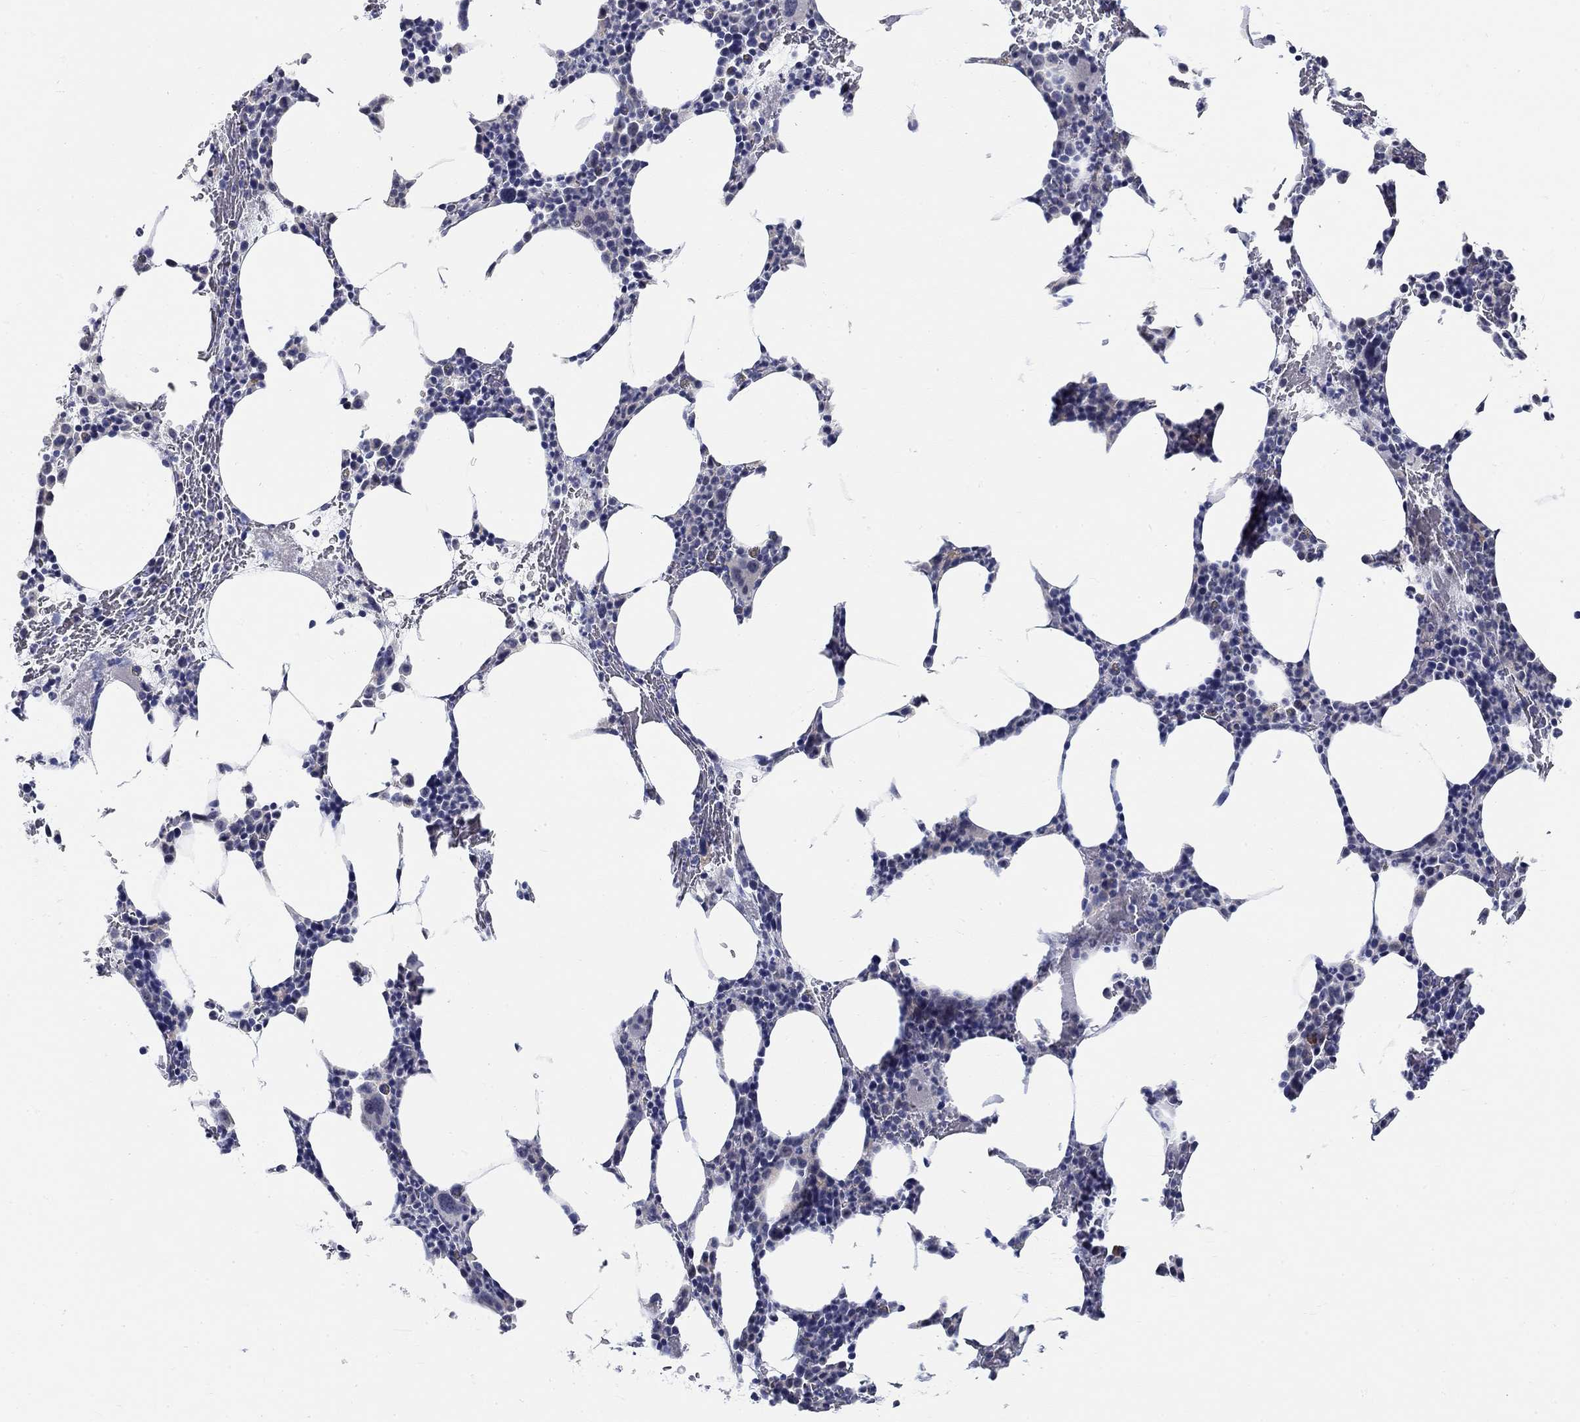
{"staining": {"intensity": "negative", "quantity": "none", "location": "none"}, "tissue": "bone marrow", "cell_type": "Hematopoietic cells", "image_type": "normal", "snomed": [{"axis": "morphology", "description": "Normal tissue, NOS"}, {"axis": "topography", "description": "Bone marrow"}], "caption": "Immunohistochemistry (IHC) micrograph of unremarkable bone marrow stained for a protein (brown), which demonstrates no staining in hematopoietic cells.", "gene": "SMIM18", "patient": {"sex": "male", "age": 83}}